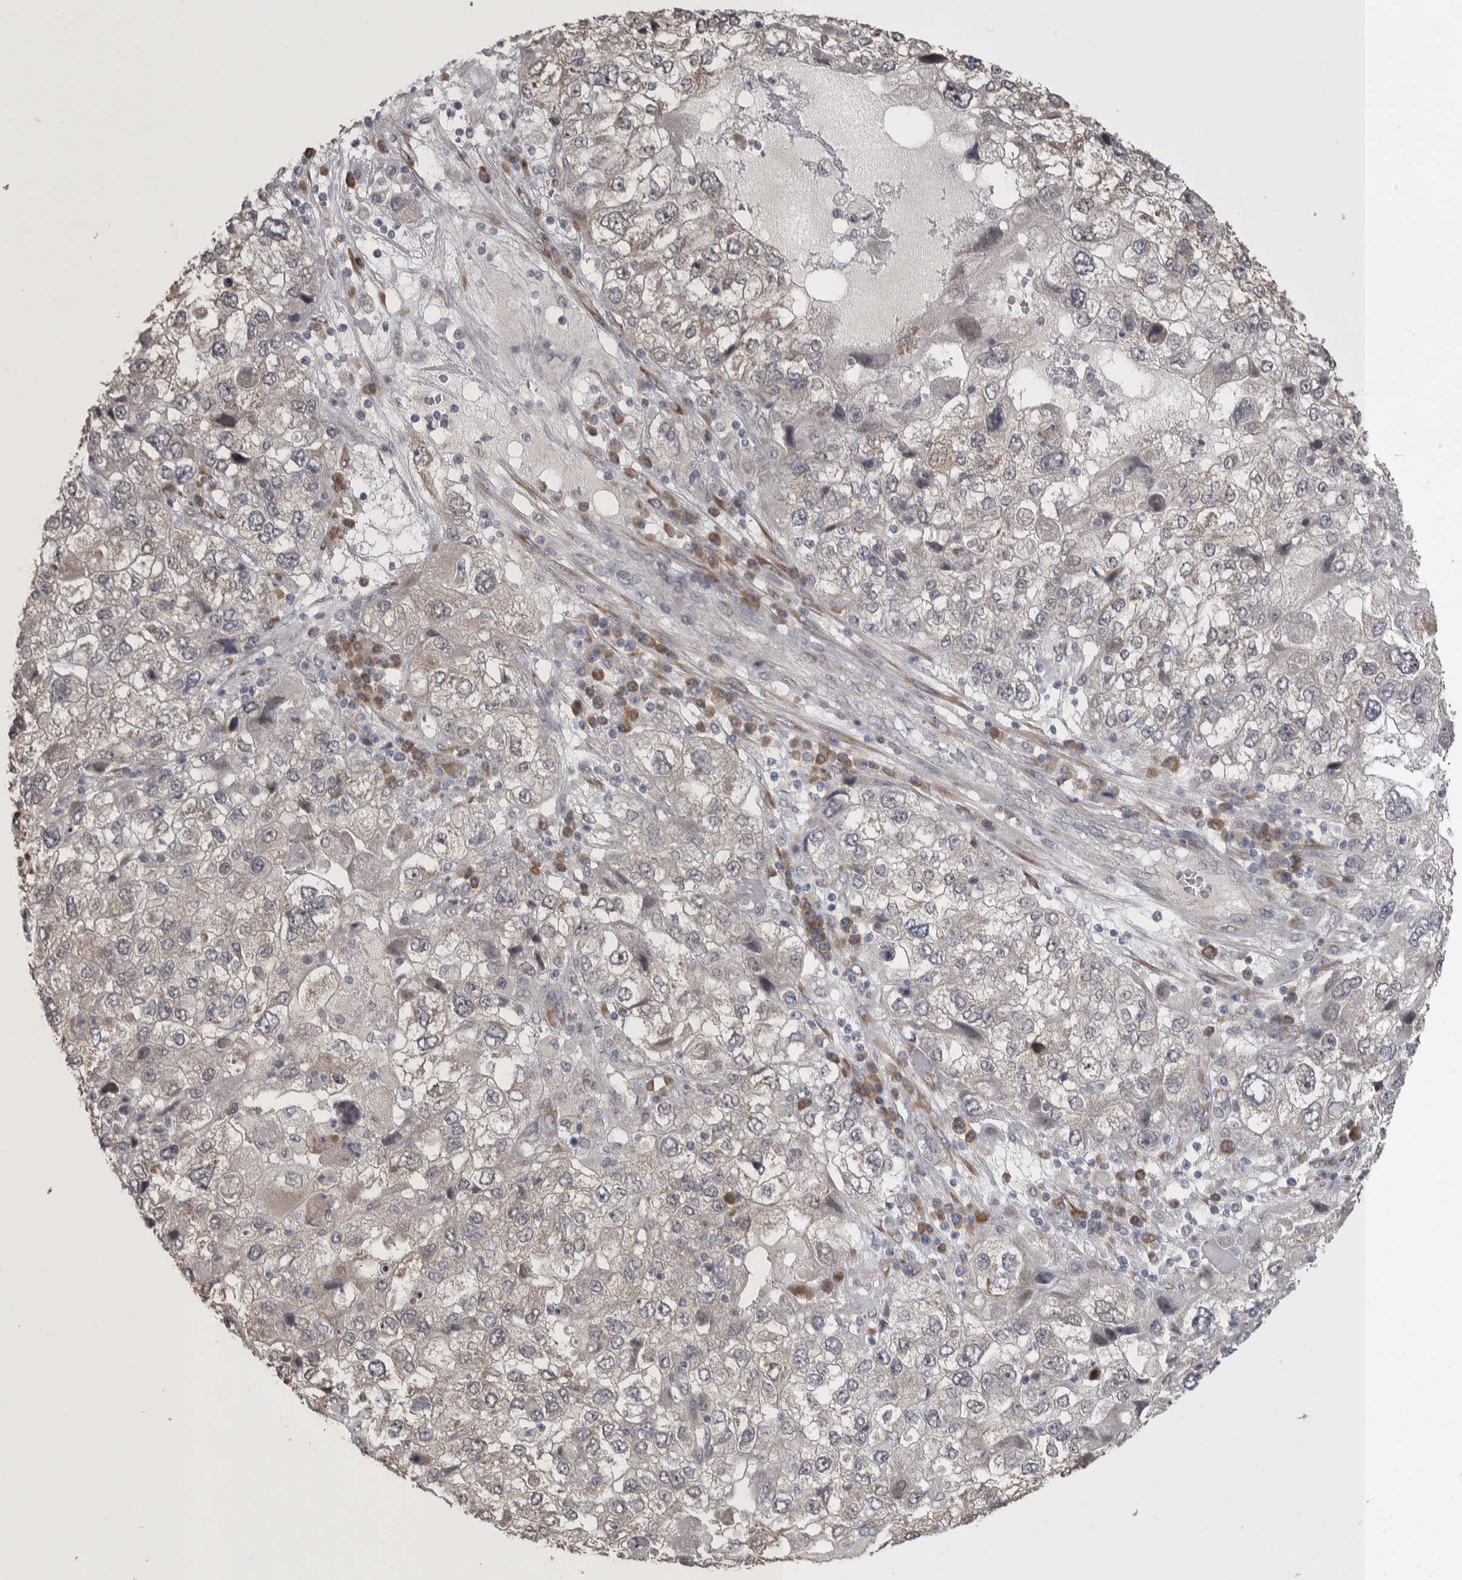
{"staining": {"intensity": "weak", "quantity": "<25%", "location": "cytoplasmic/membranous"}, "tissue": "endometrial cancer", "cell_type": "Tumor cells", "image_type": "cancer", "snomed": [{"axis": "morphology", "description": "Adenocarcinoma, NOS"}, {"axis": "topography", "description": "Endometrium"}], "caption": "DAB (3,3'-diaminobenzidine) immunohistochemical staining of human adenocarcinoma (endometrial) reveals no significant positivity in tumor cells.", "gene": "CUL2", "patient": {"sex": "female", "age": 49}}